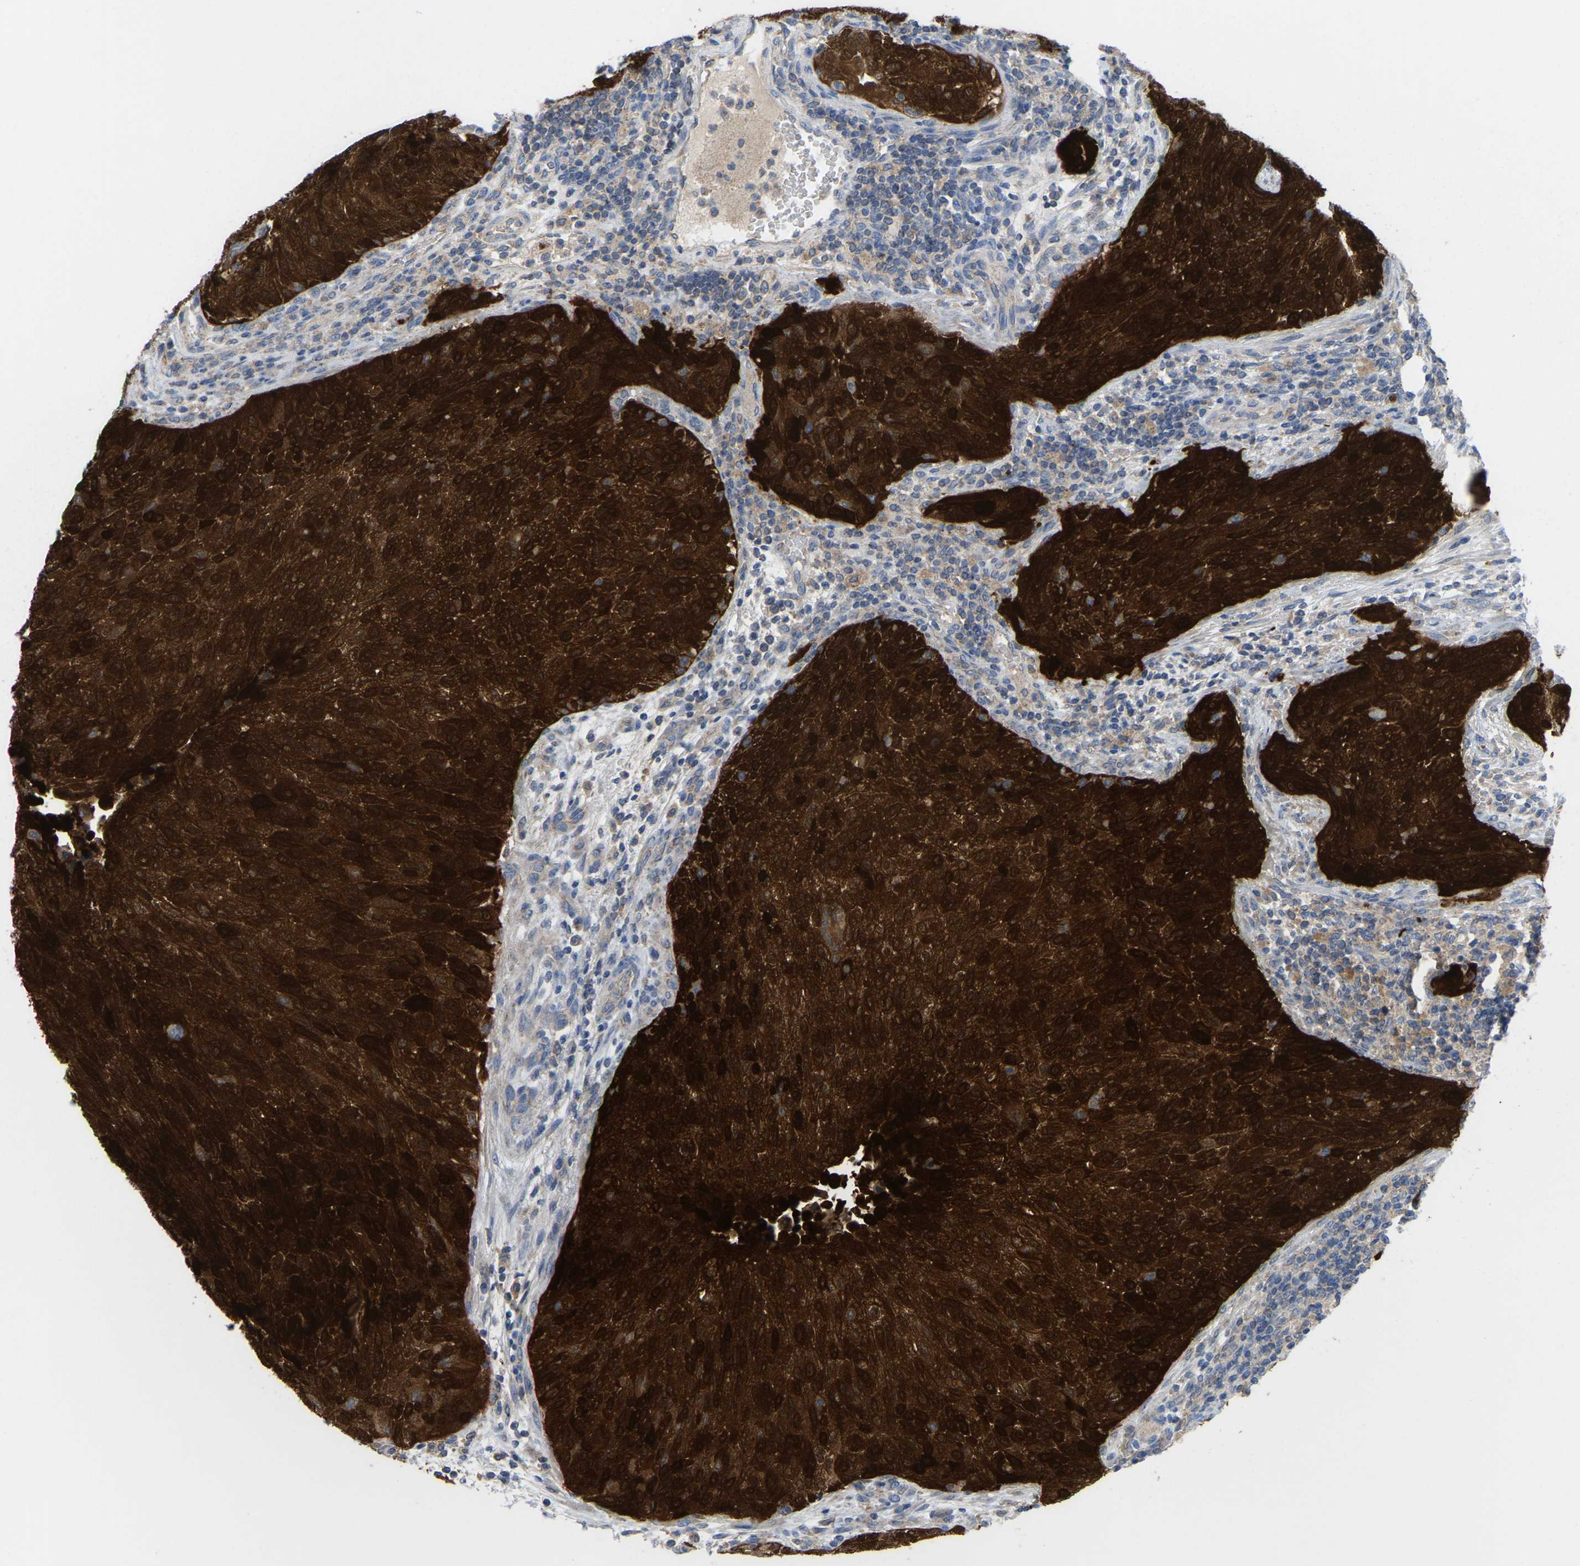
{"staining": {"intensity": "strong", "quantity": ">75%", "location": "cytoplasmic/membranous"}, "tissue": "urothelial cancer", "cell_type": "Tumor cells", "image_type": "cancer", "snomed": [{"axis": "morphology", "description": "Urothelial carcinoma, Low grade"}, {"axis": "morphology", "description": "Urothelial carcinoma, High grade"}, {"axis": "topography", "description": "Urinary bladder"}], "caption": "Immunohistochemical staining of human urothelial carcinoma (high-grade) demonstrates high levels of strong cytoplasmic/membranous protein expression in approximately >75% of tumor cells. (Brightfield microscopy of DAB IHC at high magnification).", "gene": "SERPINB5", "patient": {"sex": "male", "age": 35}}